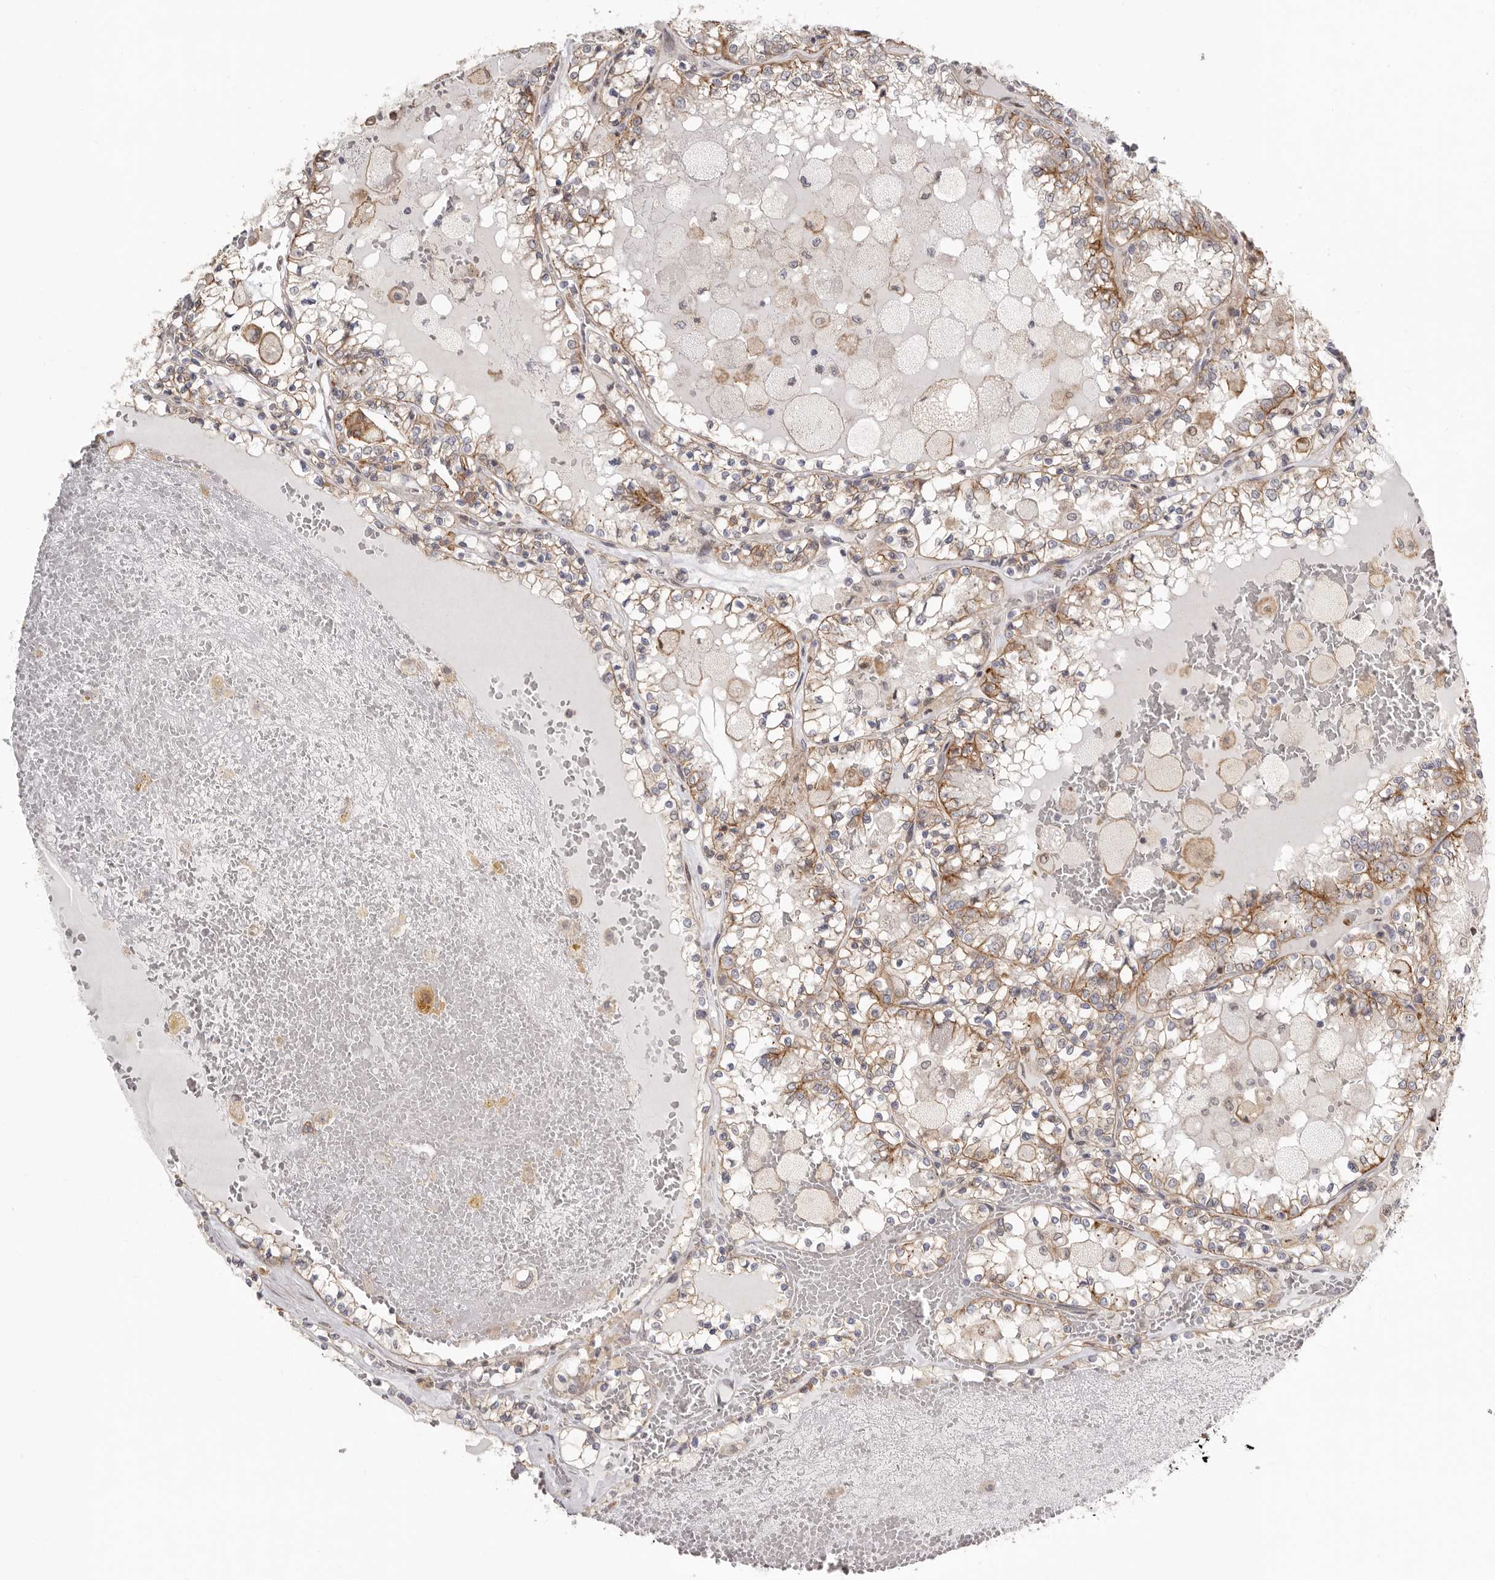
{"staining": {"intensity": "moderate", "quantity": "25%-75%", "location": "cytoplasmic/membranous"}, "tissue": "renal cancer", "cell_type": "Tumor cells", "image_type": "cancer", "snomed": [{"axis": "morphology", "description": "Adenocarcinoma, NOS"}, {"axis": "topography", "description": "Kidney"}], "caption": "A brown stain shows moderate cytoplasmic/membranous staining of a protein in renal cancer tumor cells.", "gene": "MSRB2", "patient": {"sex": "female", "age": 56}}